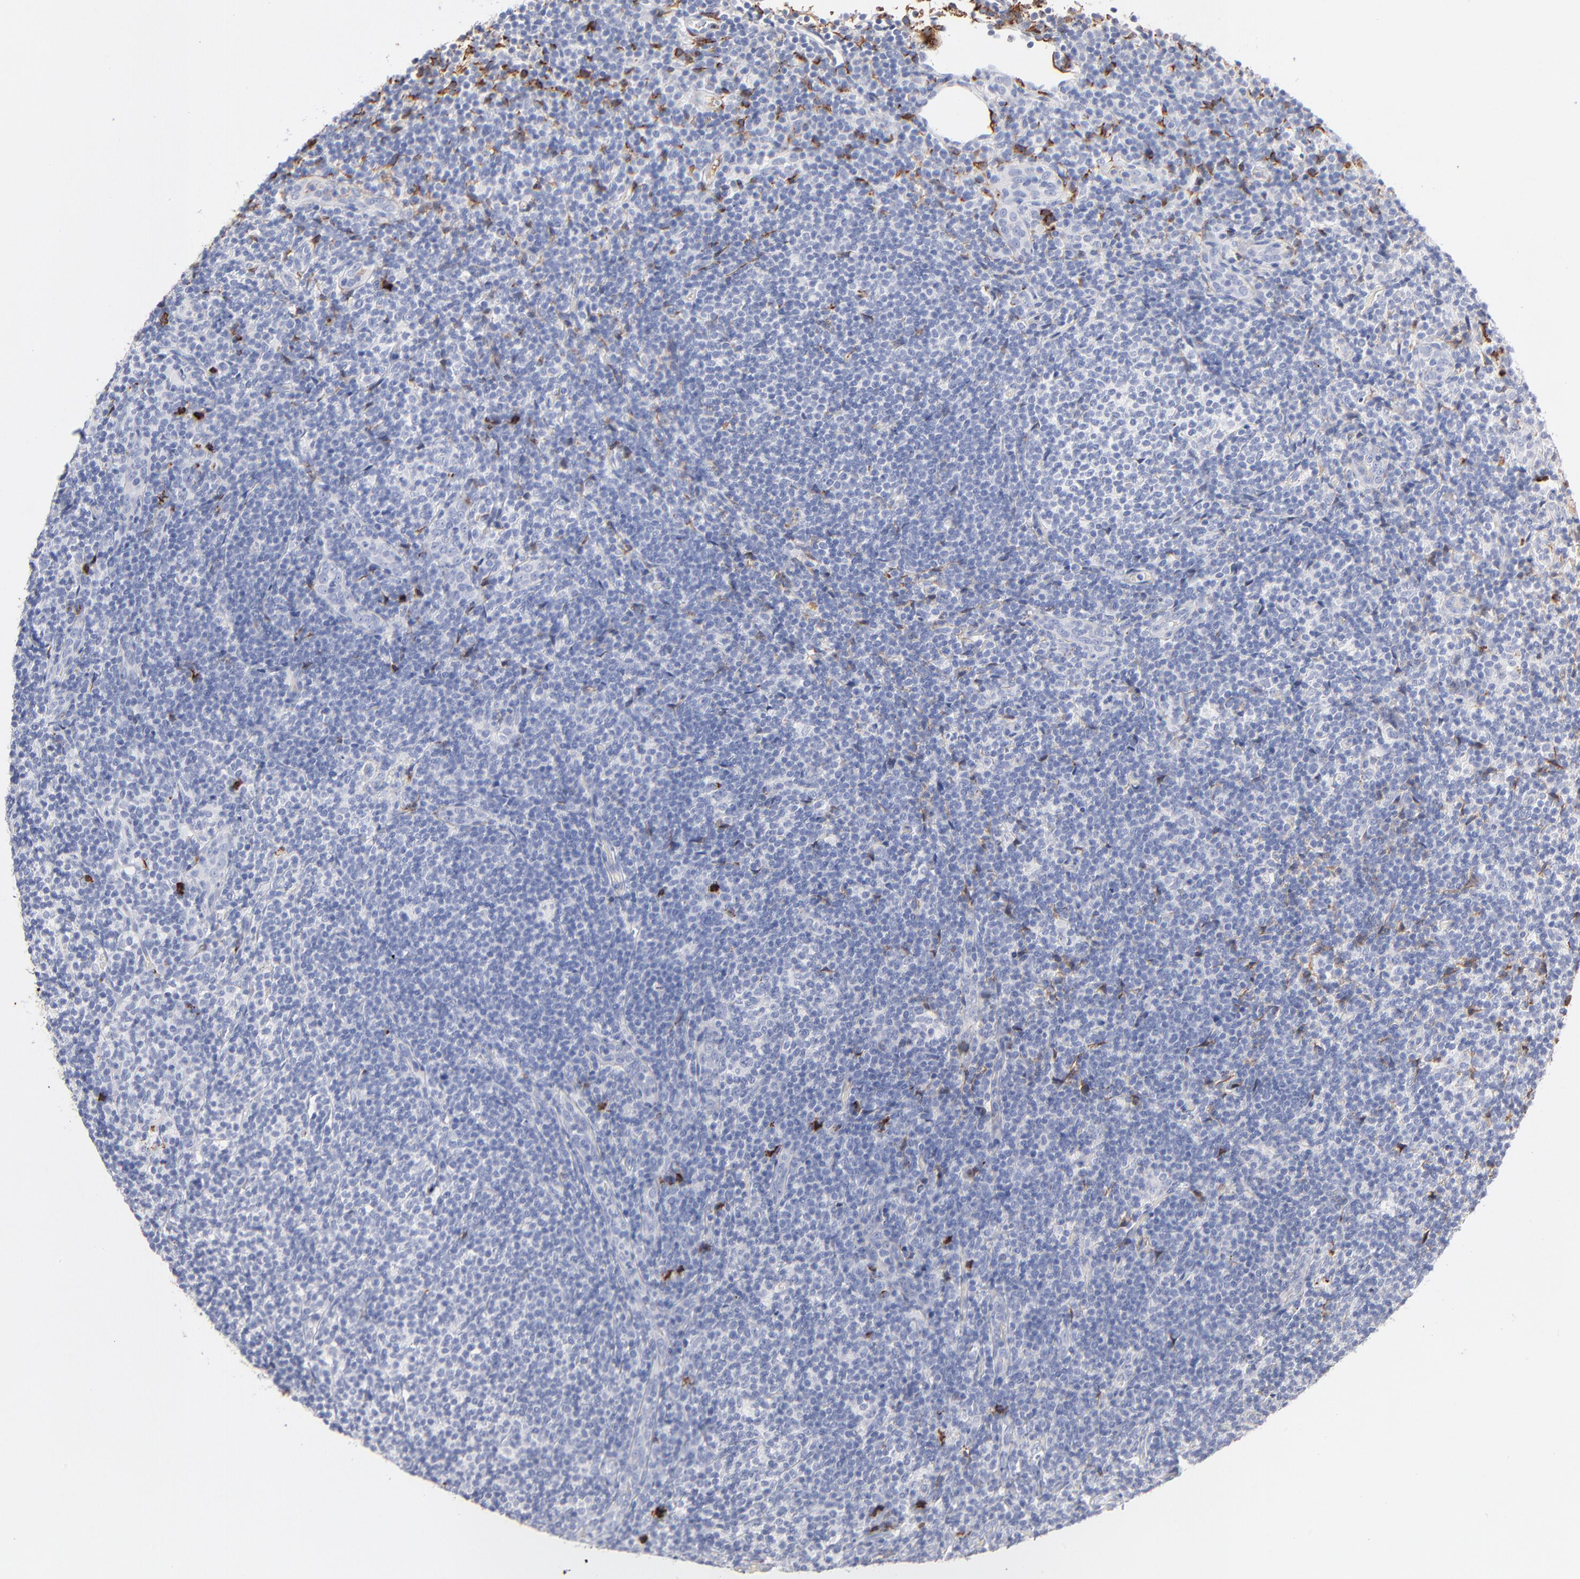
{"staining": {"intensity": "negative", "quantity": "none", "location": "none"}, "tissue": "lymphoma", "cell_type": "Tumor cells", "image_type": "cancer", "snomed": [{"axis": "morphology", "description": "Malignant lymphoma, non-Hodgkin's type, Low grade"}, {"axis": "topography", "description": "Lymph node"}], "caption": "A photomicrograph of lymphoma stained for a protein displays no brown staining in tumor cells. (Stains: DAB immunohistochemistry (IHC) with hematoxylin counter stain, Microscopy: brightfield microscopy at high magnification).", "gene": "APOH", "patient": {"sex": "female", "age": 76}}